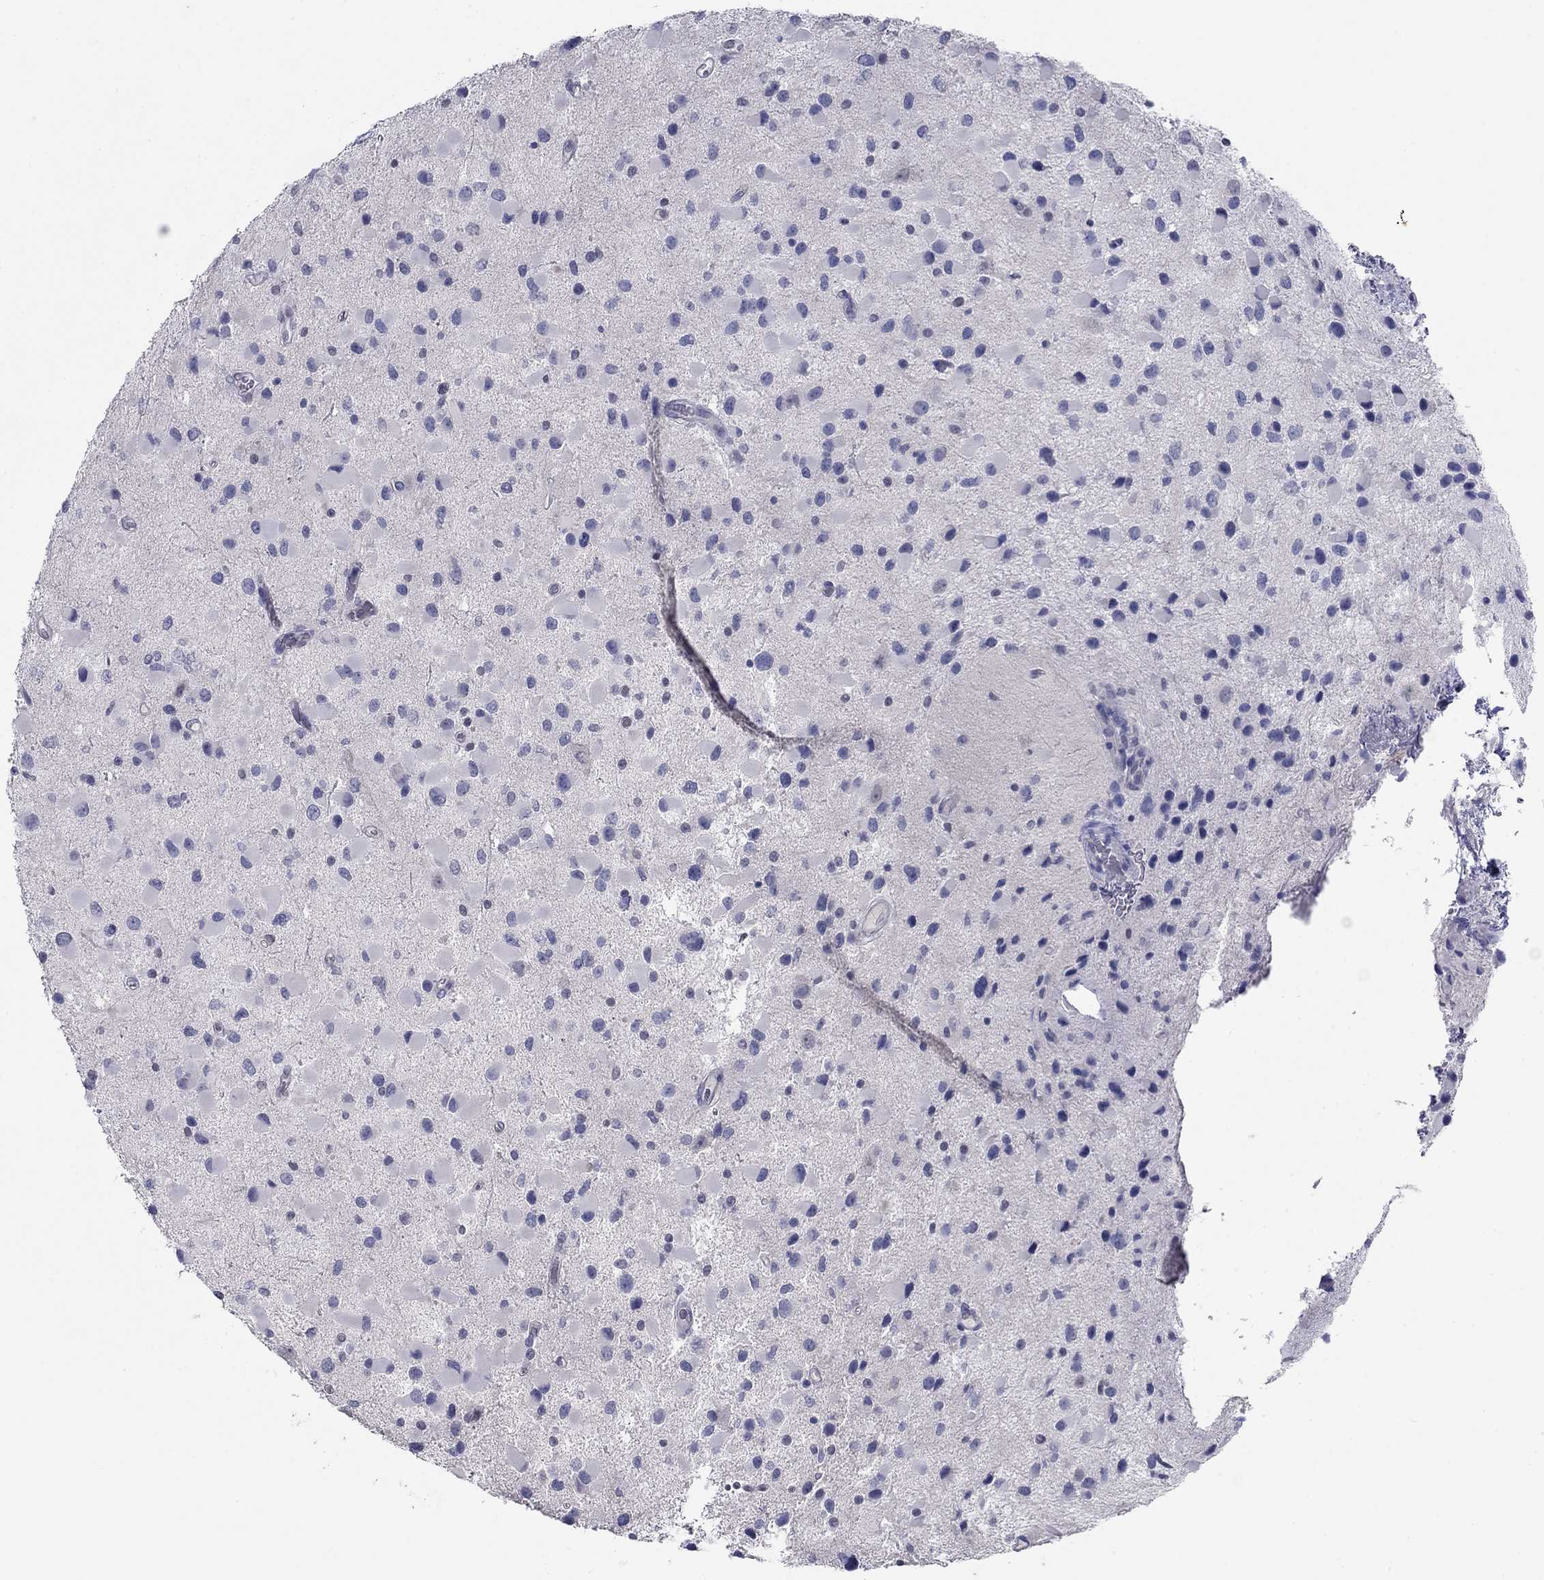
{"staining": {"intensity": "negative", "quantity": "none", "location": "none"}, "tissue": "glioma", "cell_type": "Tumor cells", "image_type": "cancer", "snomed": [{"axis": "morphology", "description": "Glioma, malignant, Low grade"}, {"axis": "topography", "description": "Brain"}], "caption": "A high-resolution photomicrograph shows immunohistochemistry (IHC) staining of low-grade glioma (malignant), which shows no significant staining in tumor cells. (Stains: DAB (3,3'-diaminobenzidine) immunohistochemistry with hematoxylin counter stain, Microscopy: brightfield microscopy at high magnification).", "gene": "PLS1", "patient": {"sex": "female", "age": 32}}